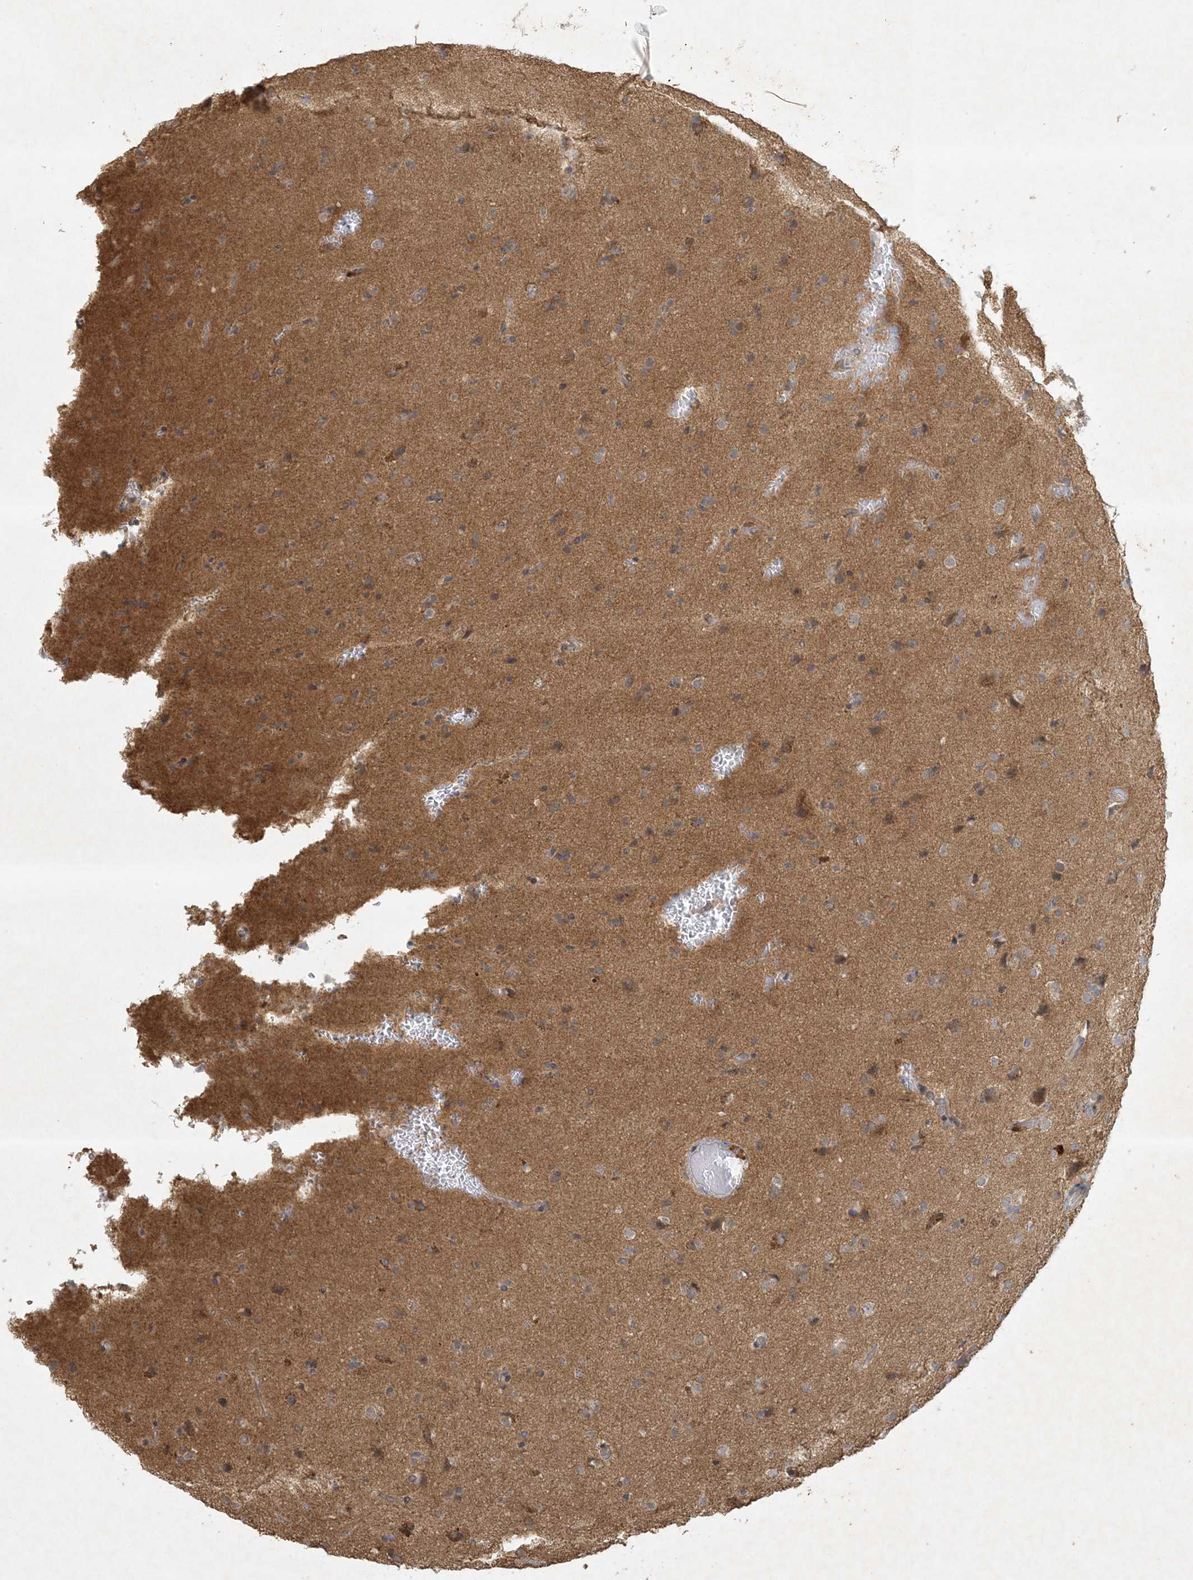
{"staining": {"intensity": "negative", "quantity": "none", "location": "none"}, "tissue": "glioma", "cell_type": "Tumor cells", "image_type": "cancer", "snomed": [{"axis": "morphology", "description": "Glioma, malignant, Low grade"}, {"axis": "topography", "description": "Brain"}], "caption": "Immunohistochemistry of human glioma exhibits no staining in tumor cells.", "gene": "BCORL1", "patient": {"sex": "male", "age": 65}}